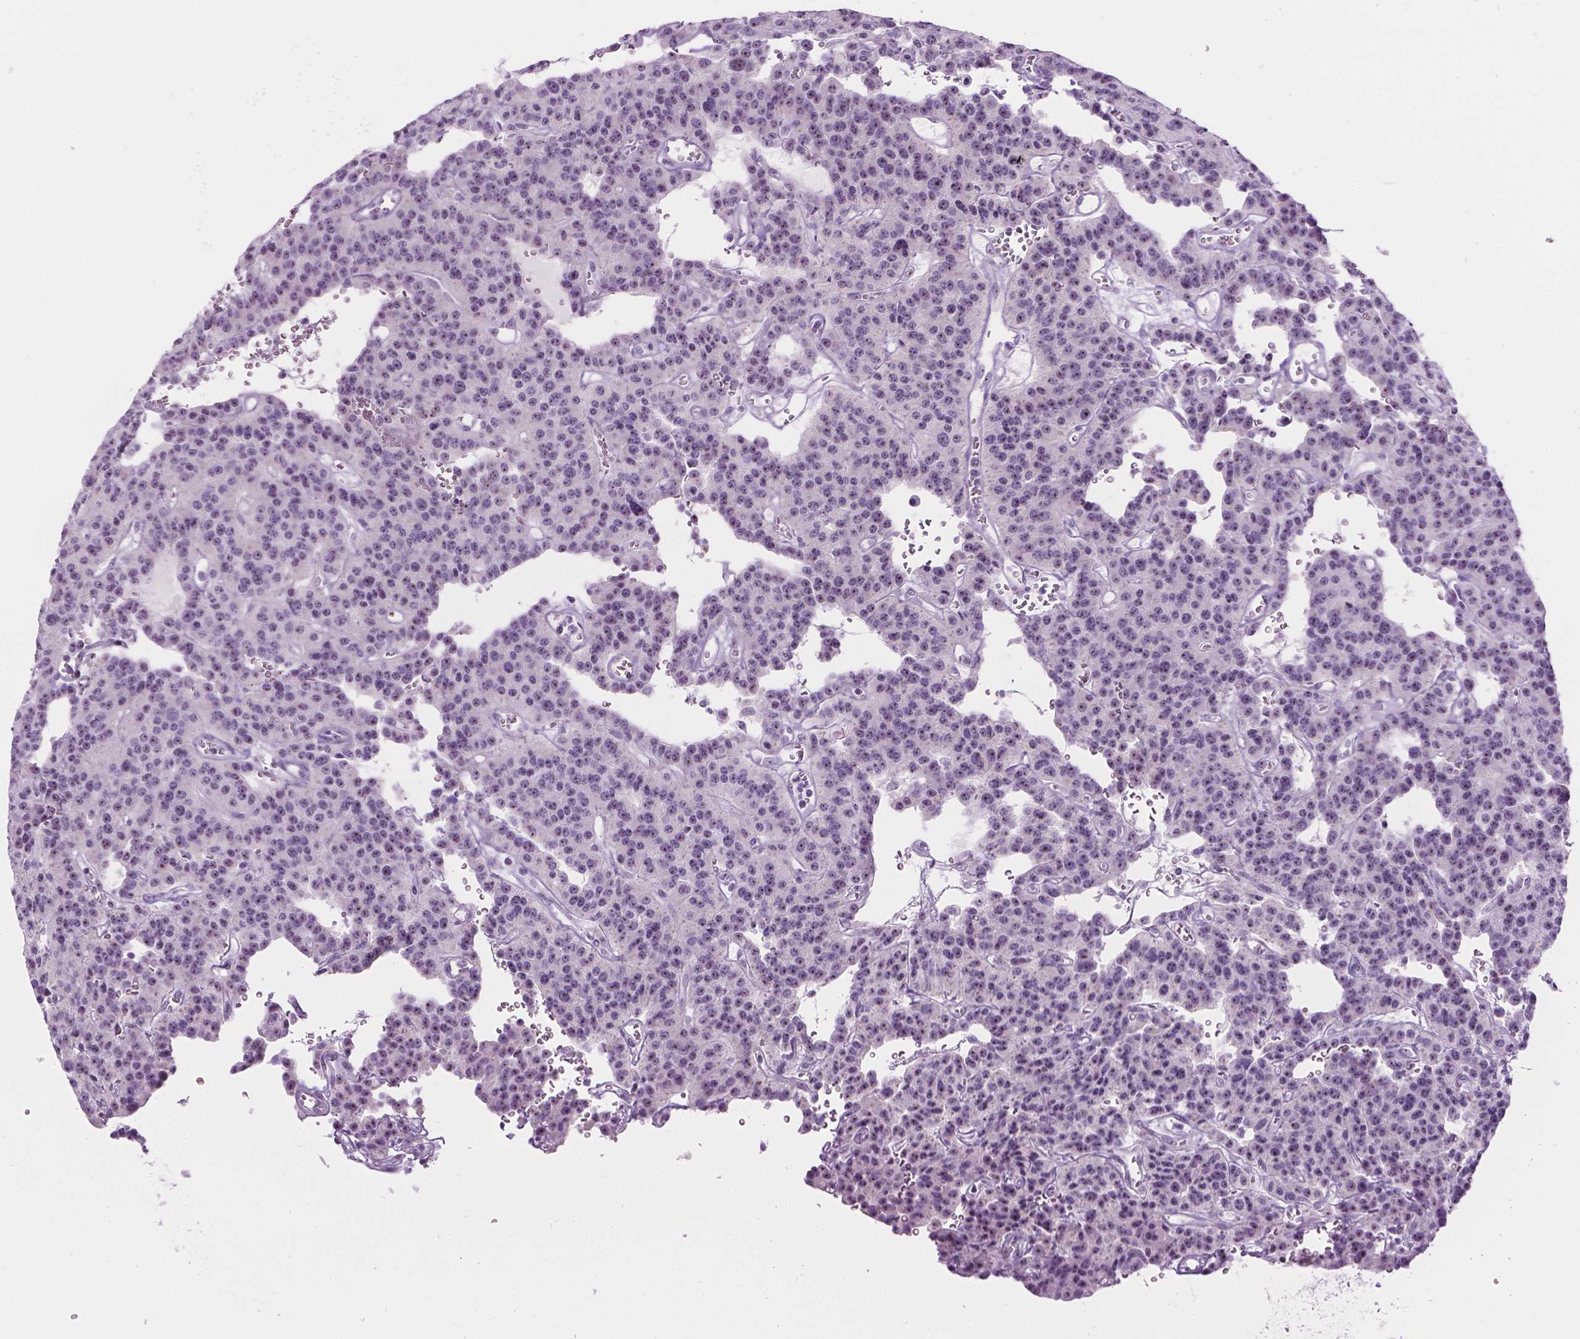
{"staining": {"intensity": "weak", "quantity": "<25%", "location": "nuclear"}, "tissue": "carcinoid", "cell_type": "Tumor cells", "image_type": "cancer", "snomed": [{"axis": "morphology", "description": "Carcinoid, malignant, NOS"}, {"axis": "topography", "description": "Lung"}], "caption": "Photomicrograph shows no protein expression in tumor cells of carcinoid (malignant) tissue. (DAB immunohistochemistry with hematoxylin counter stain).", "gene": "NOL7", "patient": {"sex": "female", "age": 71}}